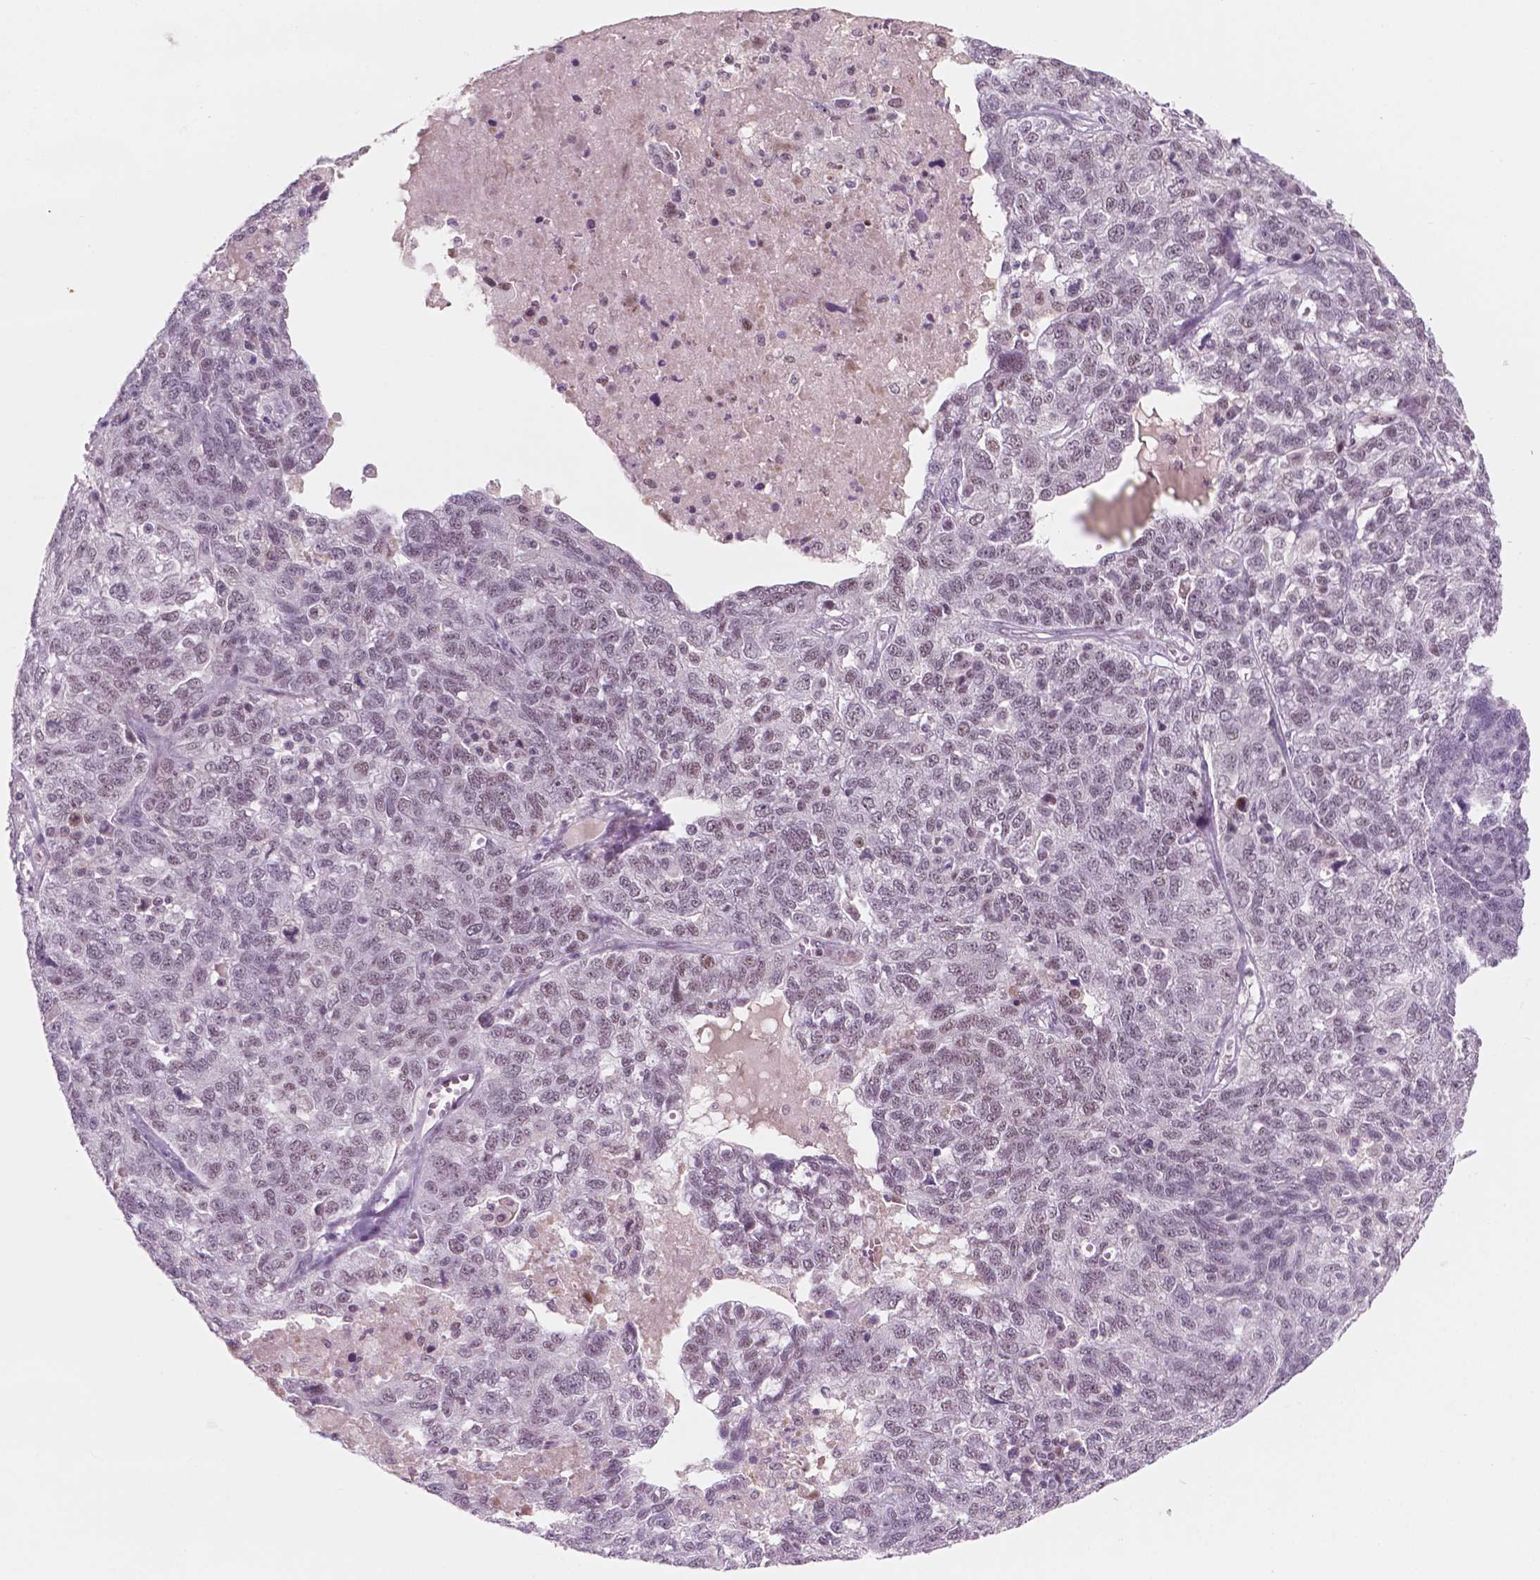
{"staining": {"intensity": "weak", "quantity": "<25%", "location": "nuclear"}, "tissue": "ovarian cancer", "cell_type": "Tumor cells", "image_type": "cancer", "snomed": [{"axis": "morphology", "description": "Cystadenocarcinoma, serous, NOS"}, {"axis": "topography", "description": "Ovary"}], "caption": "High magnification brightfield microscopy of ovarian serous cystadenocarcinoma stained with DAB (3,3'-diaminobenzidine) (brown) and counterstained with hematoxylin (blue): tumor cells show no significant expression. (Immunohistochemistry (ihc), brightfield microscopy, high magnification).", "gene": "CTR9", "patient": {"sex": "female", "age": 71}}